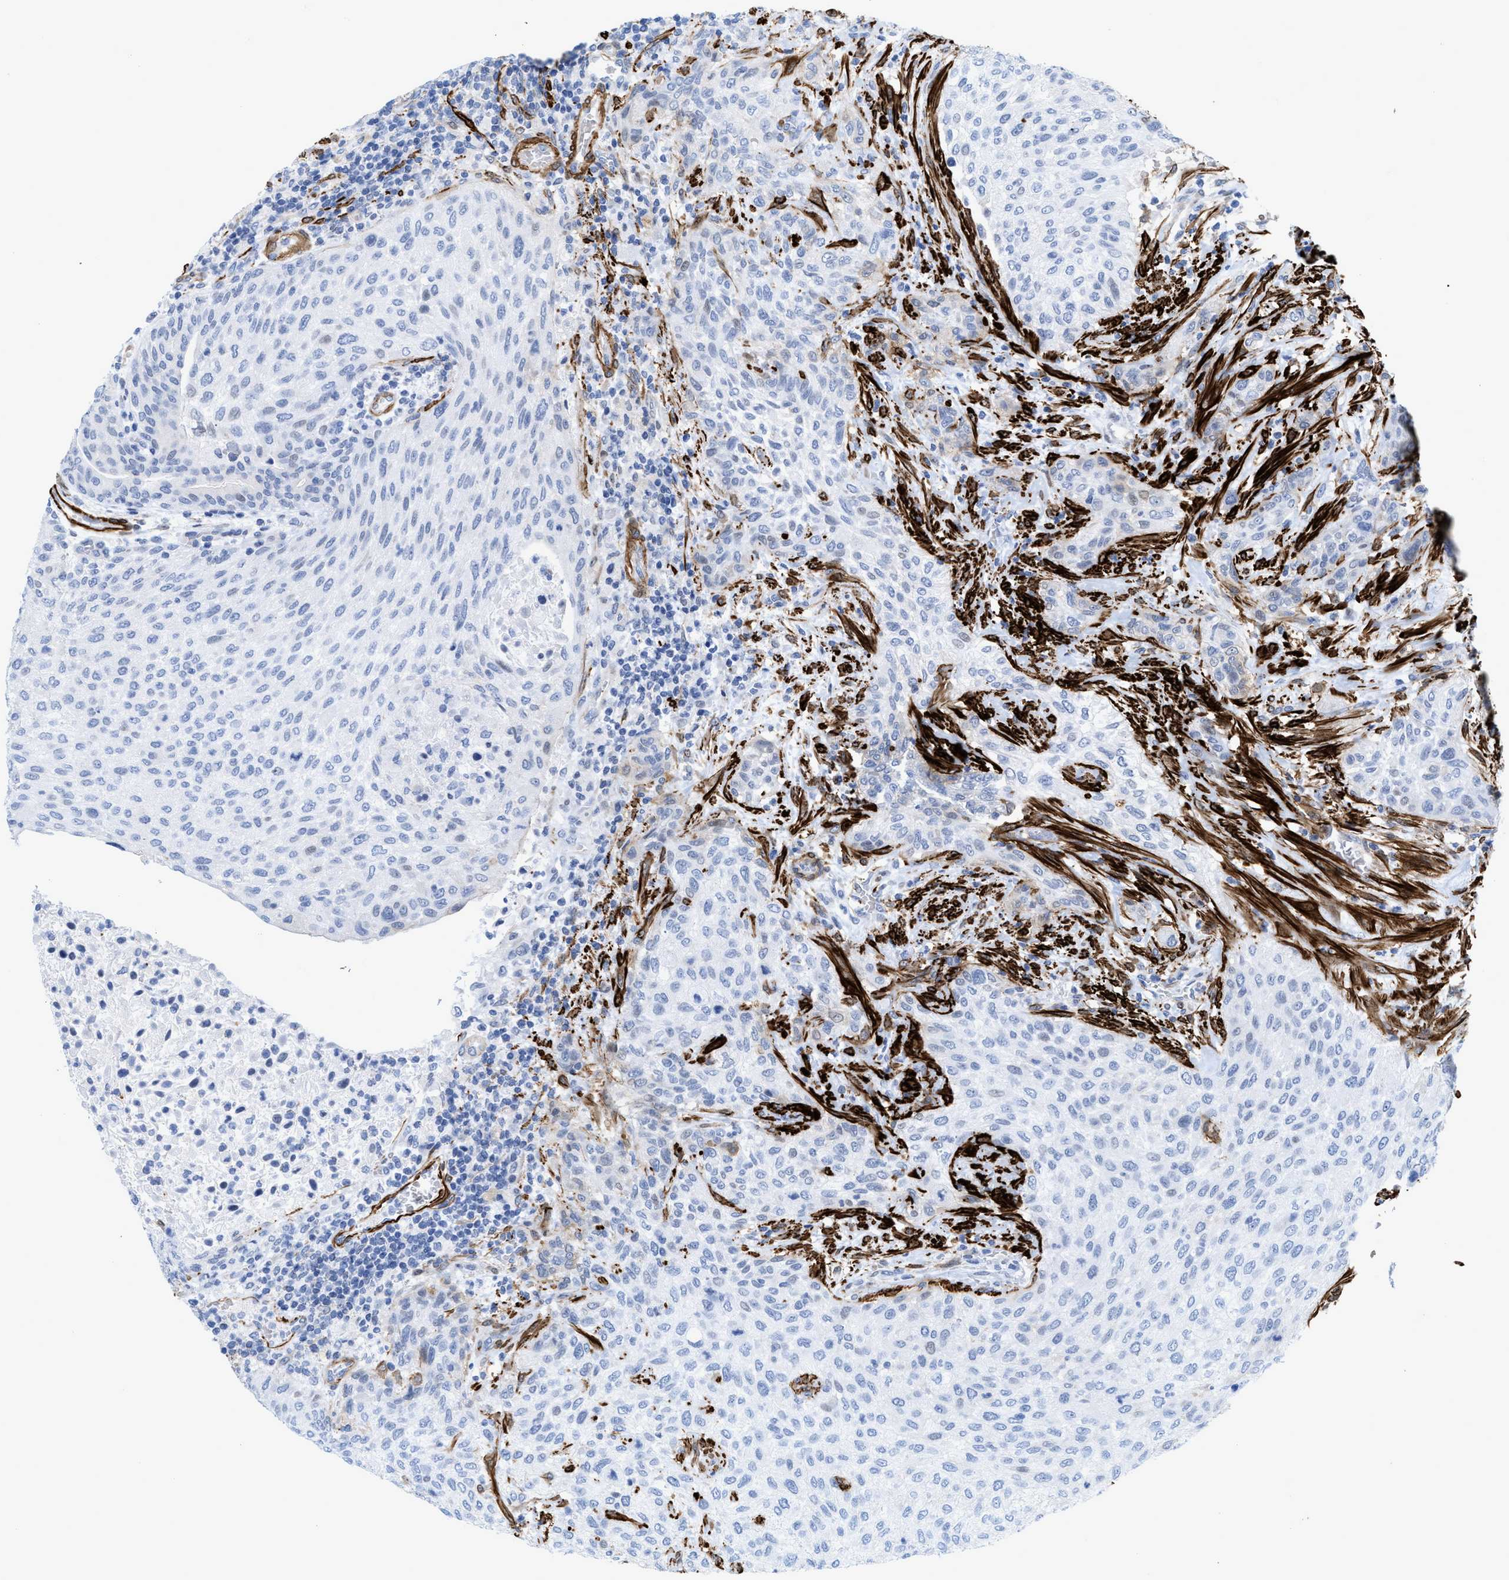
{"staining": {"intensity": "negative", "quantity": "none", "location": "none"}, "tissue": "urothelial cancer", "cell_type": "Tumor cells", "image_type": "cancer", "snomed": [{"axis": "morphology", "description": "Urothelial carcinoma, Low grade"}, {"axis": "morphology", "description": "Urothelial carcinoma, High grade"}, {"axis": "topography", "description": "Urinary bladder"}], "caption": "High power microscopy micrograph of an IHC photomicrograph of urothelial cancer, revealing no significant positivity in tumor cells. (Immunohistochemistry (ihc), brightfield microscopy, high magnification).", "gene": "TAGLN", "patient": {"sex": "male", "age": 35}}